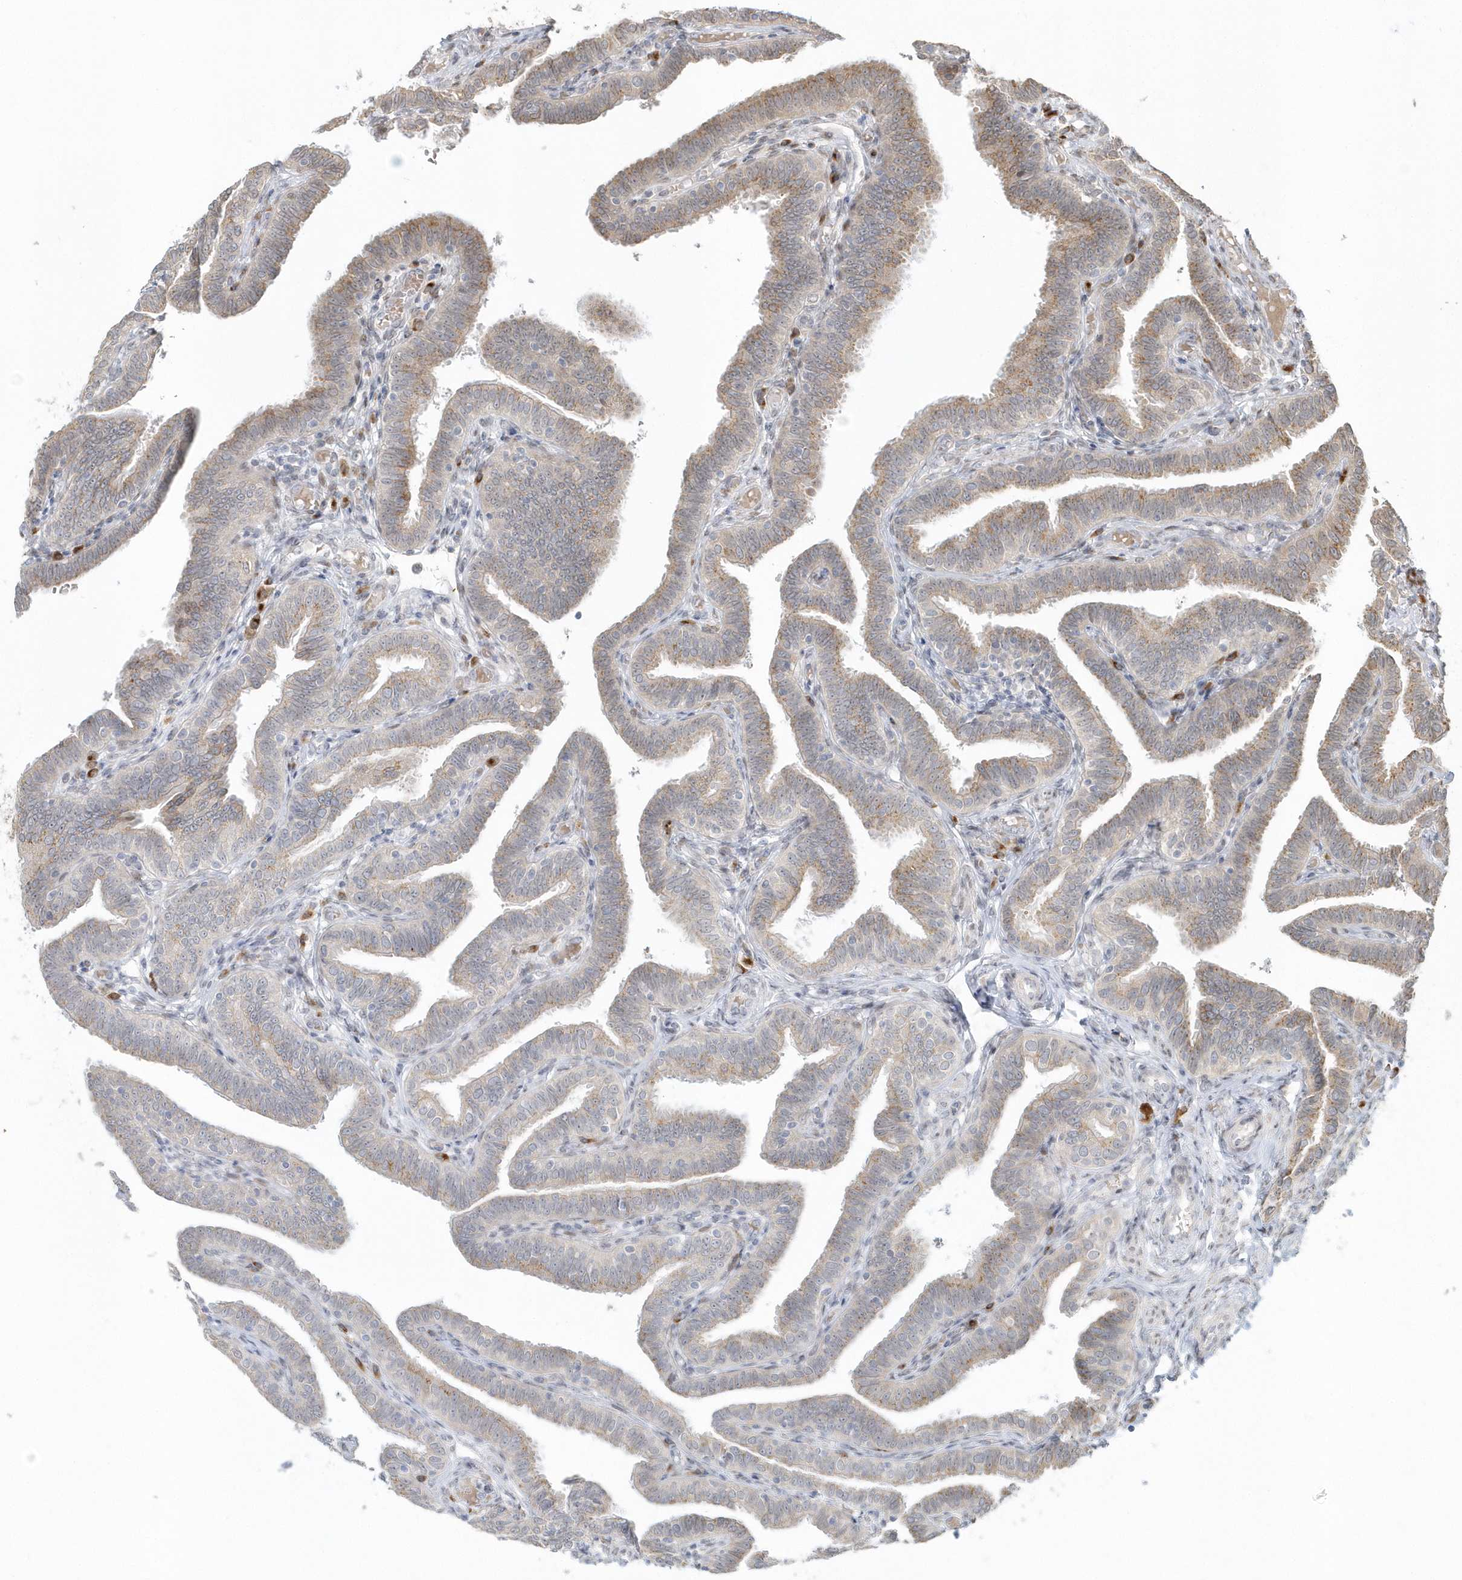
{"staining": {"intensity": "strong", "quantity": "25%-75%", "location": "cytoplasmic/membranous"}, "tissue": "fallopian tube", "cell_type": "Glandular cells", "image_type": "normal", "snomed": [{"axis": "morphology", "description": "Normal tissue, NOS"}, {"axis": "topography", "description": "Fallopian tube"}], "caption": "Protein staining shows strong cytoplasmic/membranous expression in approximately 25%-75% of glandular cells in benign fallopian tube. The protein is shown in brown color, while the nuclei are stained blue.", "gene": "DHFR", "patient": {"sex": "female", "age": 39}}